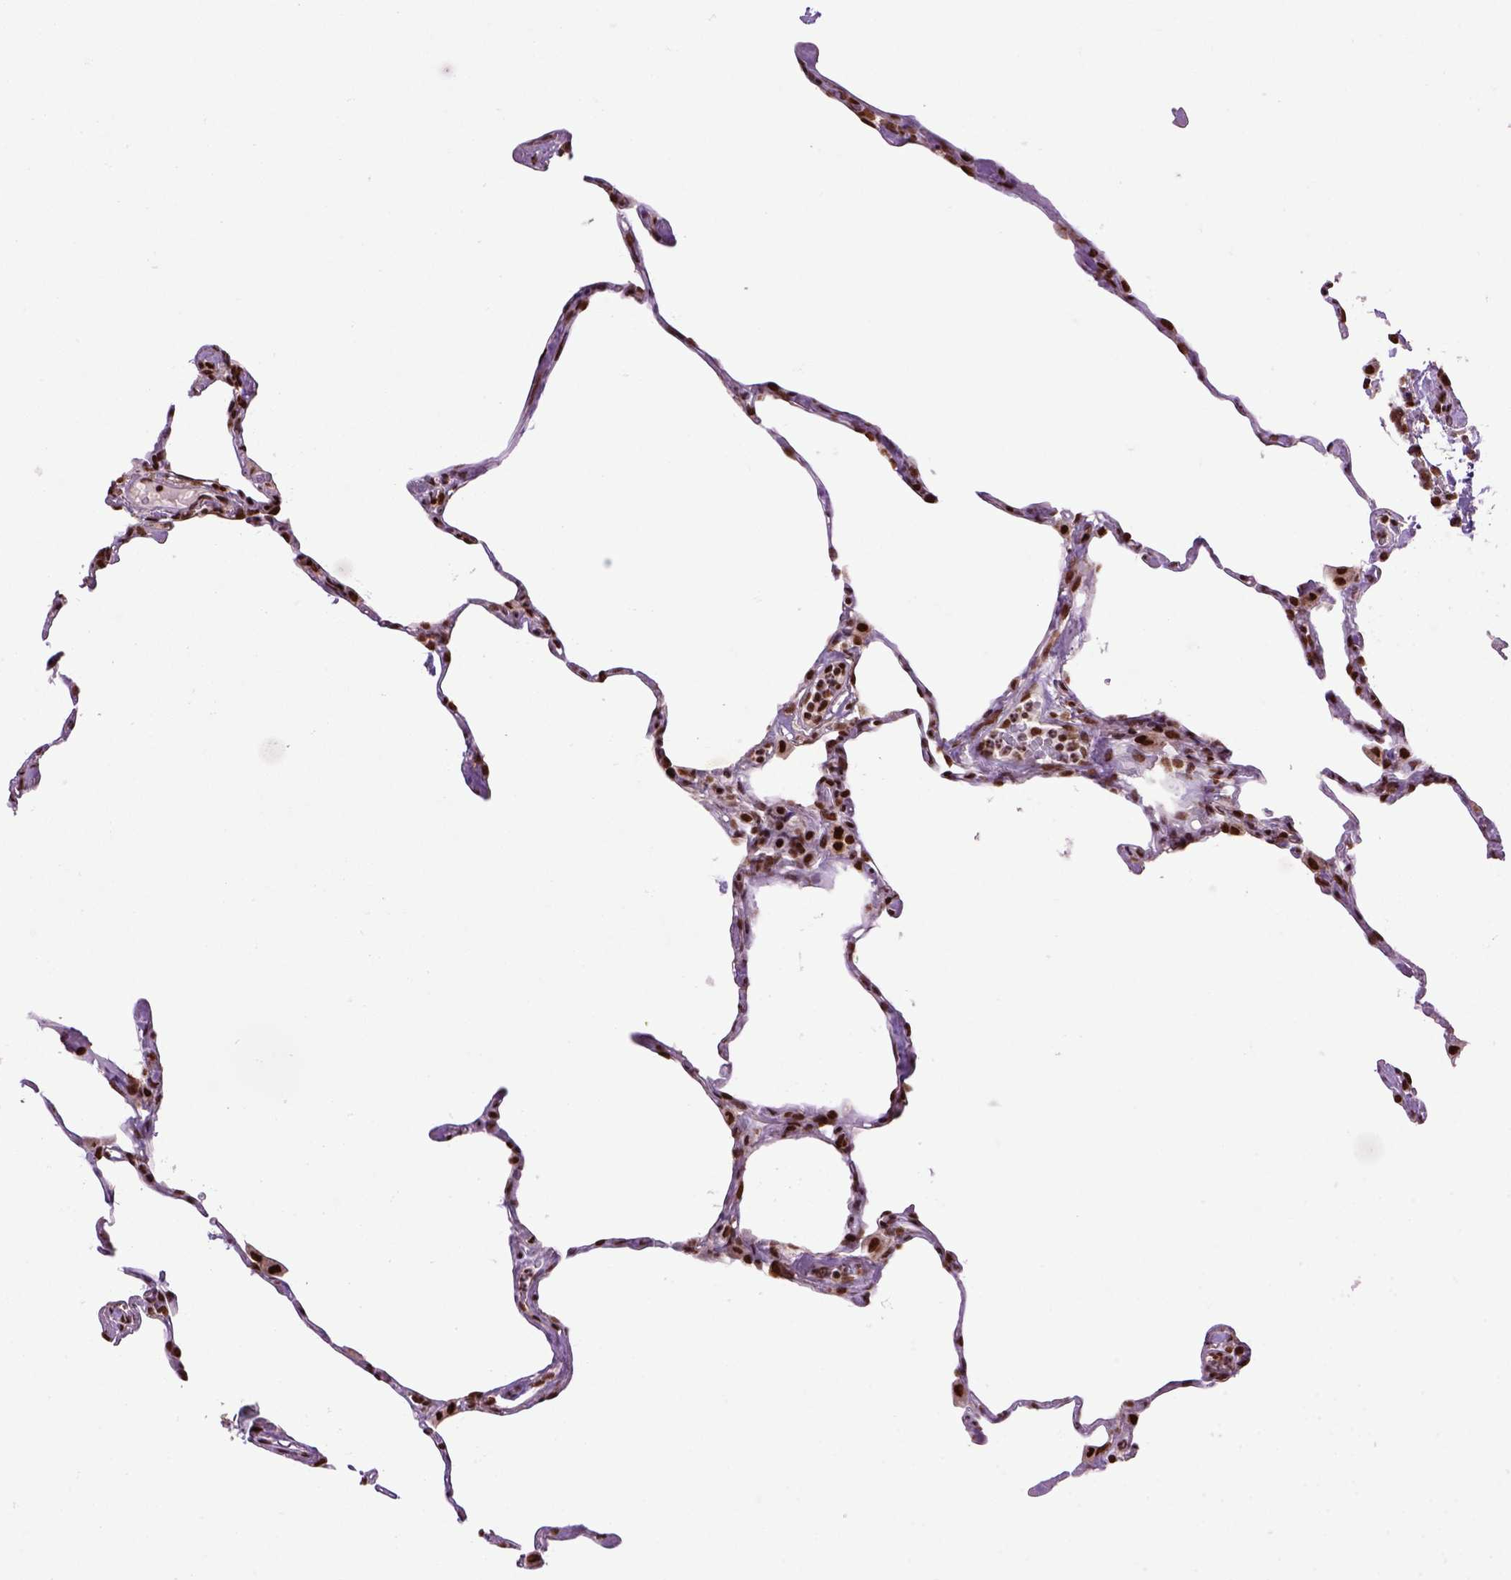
{"staining": {"intensity": "strong", "quantity": ">75%", "location": "nuclear"}, "tissue": "lung", "cell_type": "Alveolar cells", "image_type": "normal", "snomed": [{"axis": "morphology", "description": "Normal tissue, NOS"}, {"axis": "topography", "description": "Lung"}], "caption": "This is an image of IHC staining of unremarkable lung, which shows strong expression in the nuclear of alveolar cells.", "gene": "CELF1", "patient": {"sex": "male", "age": 65}}